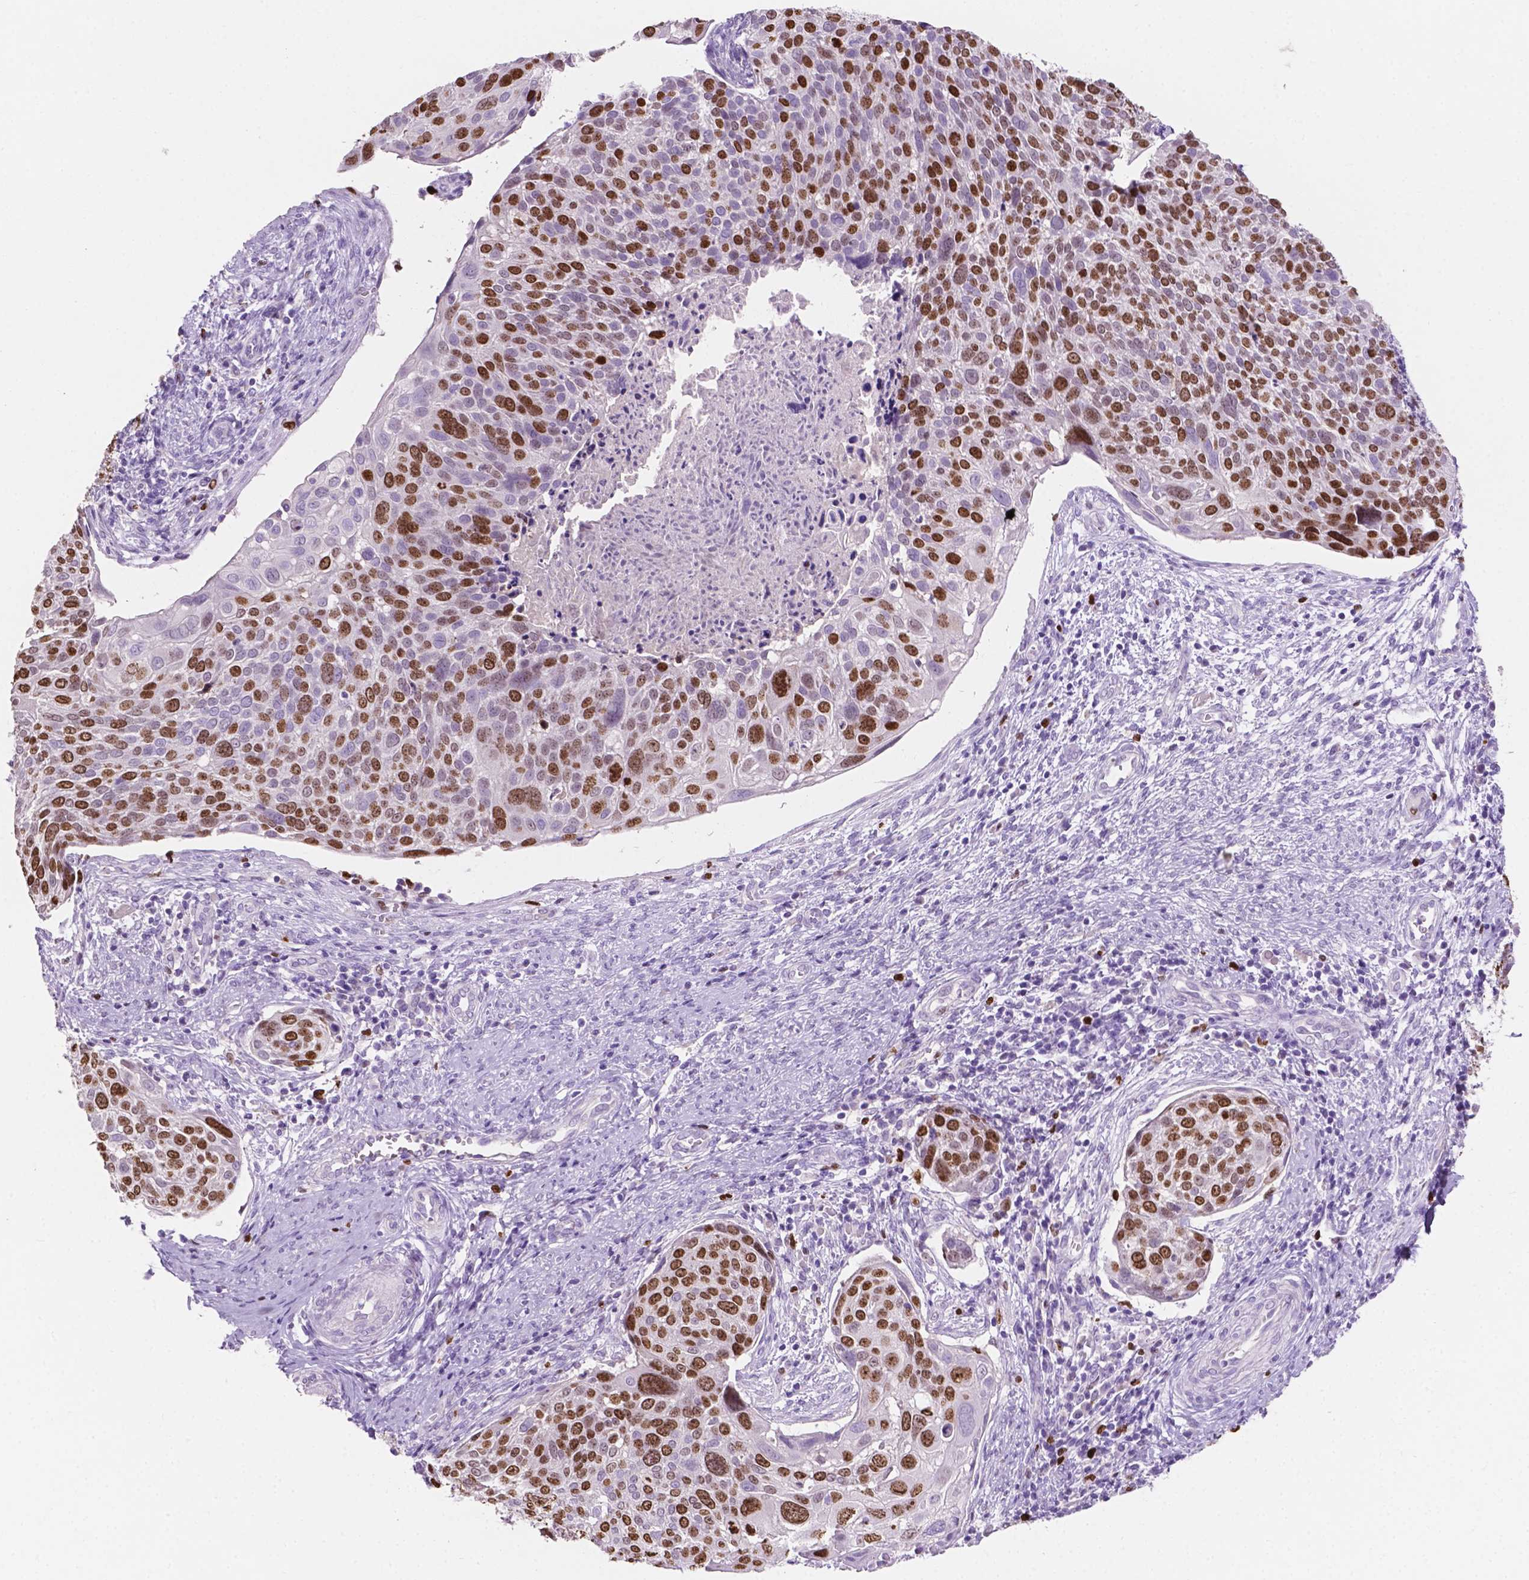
{"staining": {"intensity": "moderate", "quantity": "25%-75%", "location": "nuclear"}, "tissue": "cervical cancer", "cell_type": "Tumor cells", "image_type": "cancer", "snomed": [{"axis": "morphology", "description": "Squamous cell carcinoma, NOS"}, {"axis": "topography", "description": "Cervix"}], "caption": "Squamous cell carcinoma (cervical) stained with IHC demonstrates moderate nuclear positivity in about 25%-75% of tumor cells.", "gene": "SIAH2", "patient": {"sex": "female", "age": 39}}